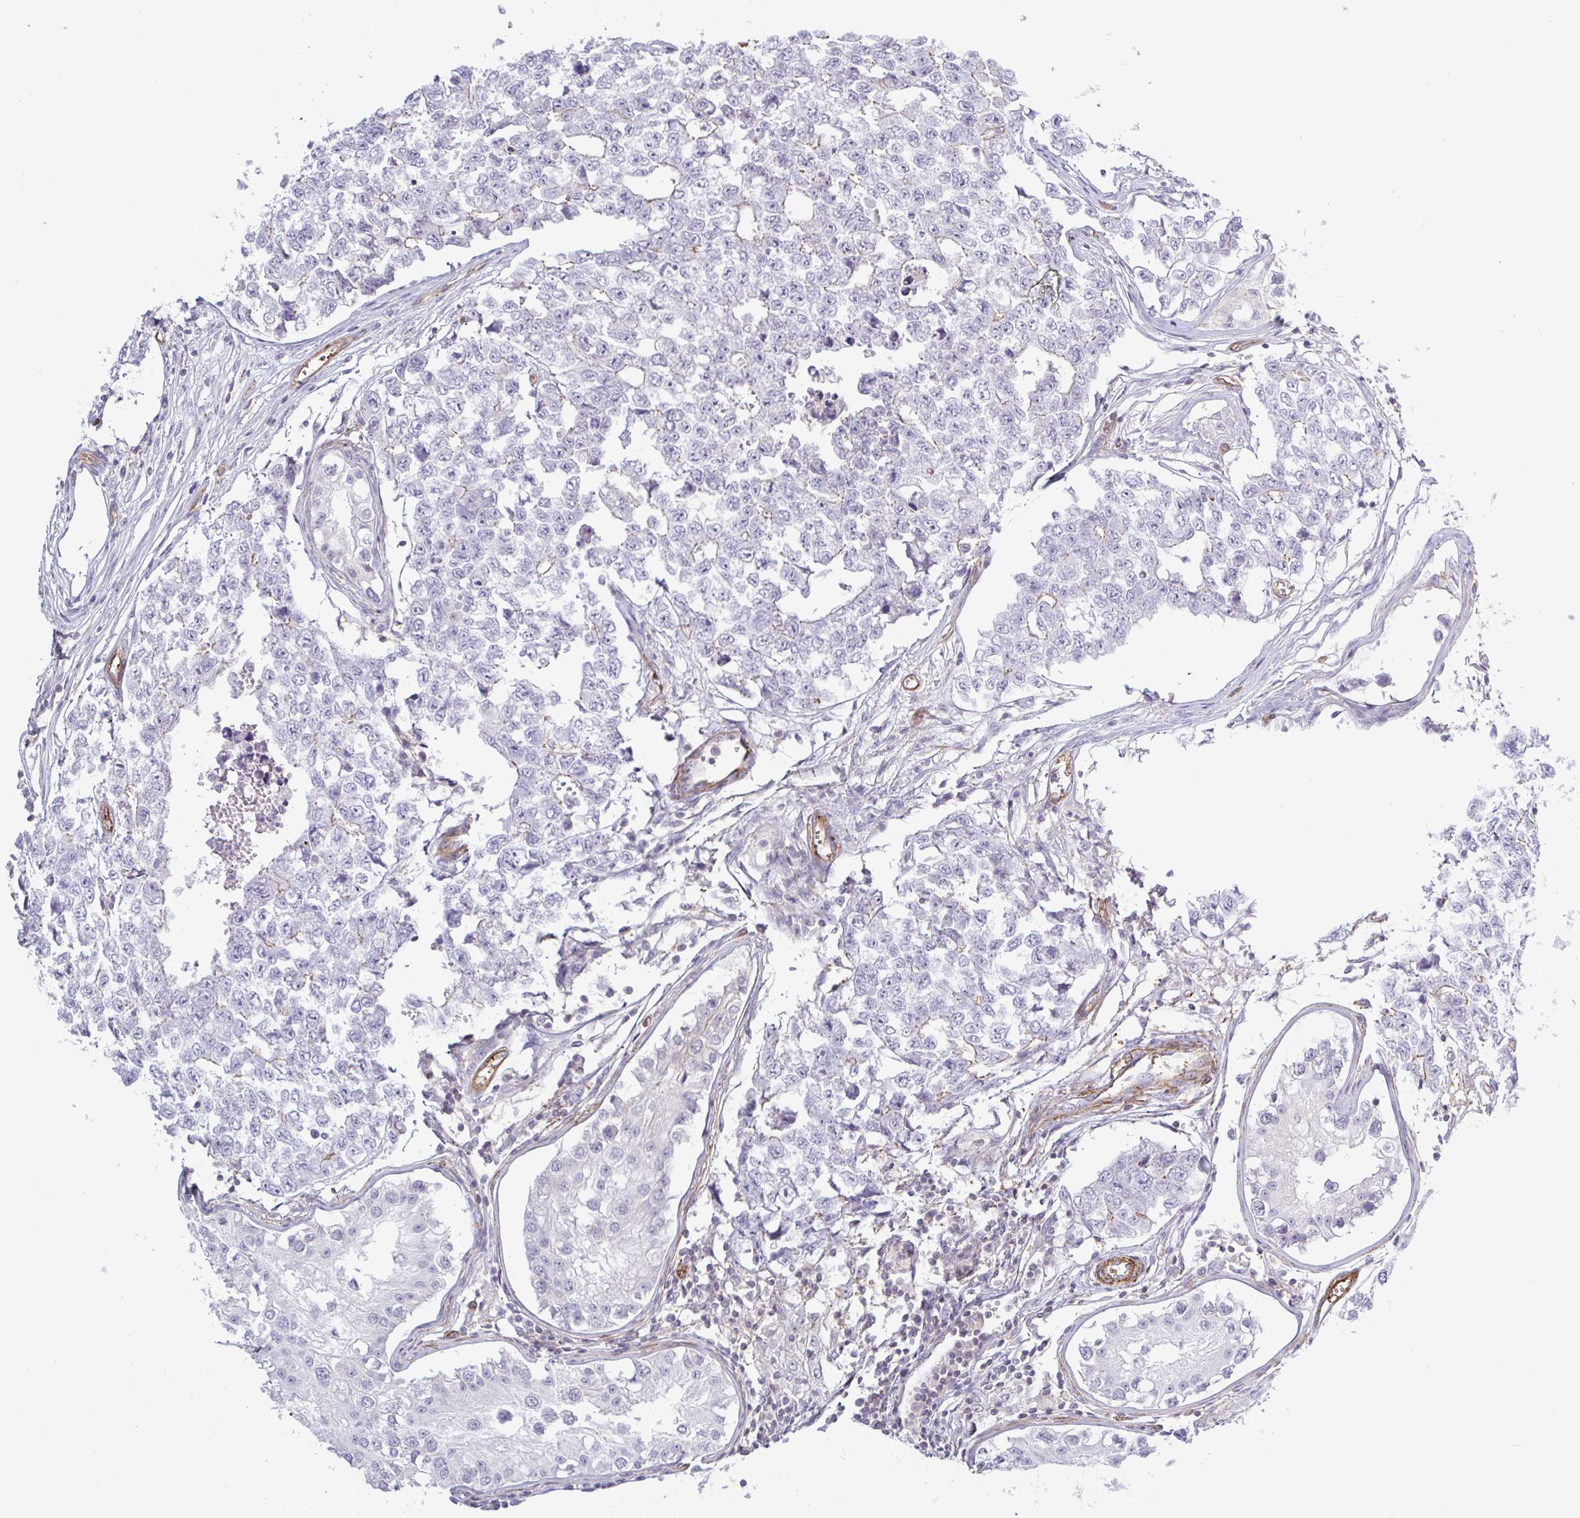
{"staining": {"intensity": "negative", "quantity": "none", "location": "none"}, "tissue": "testis cancer", "cell_type": "Tumor cells", "image_type": "cancer", "snomed": [{"axis": "morphology", "description": "Carcinoma, Embryonal, NOS"}, {"axis": "topography", "description": "Testis"}], "caption": "DAB (3,3'-diaminobenzidine) immunohistochemical staining of human testis cancer demonstrates no significant expression in tumor cells.", "gene": "SHISA7", "patient": {"sex": "male", "age": 18}}